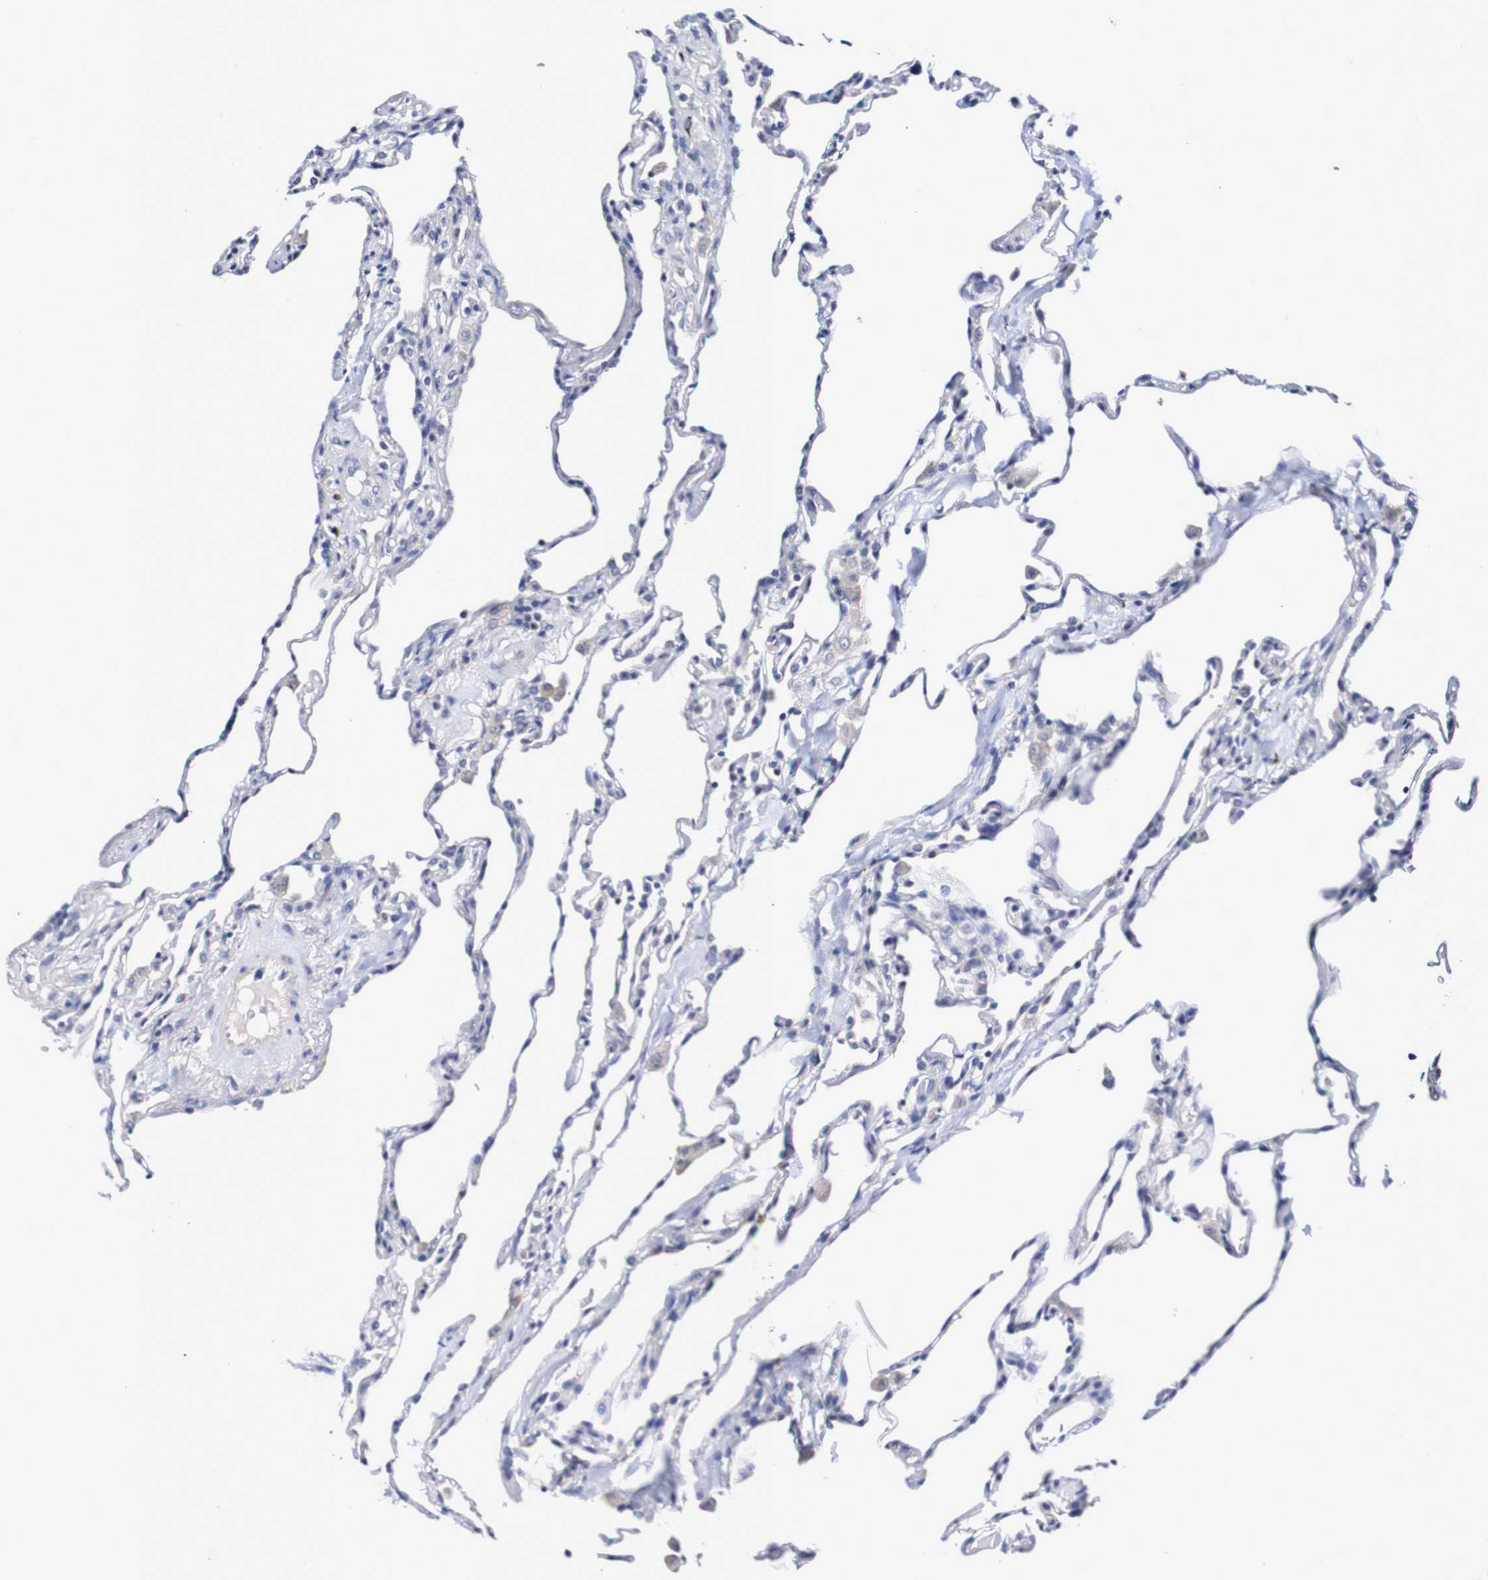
{"staining": {"intensity": "negative", "quantity": "none", "location": "none"}, "tissue": "lung", "cell_type": "Alveolar cells", "image_type": "normal", "snomed": [{"axis": "morphology", "description": "Normal tissue, NOS"}, {"axis": "topography", "description": "Lung"}], "caption": "Lung stained for a protein using immunohistochemistry displays no staining alveolar cells.", "gene": "ACVR1C", "patient": {"sex": "male", "age": 59}}